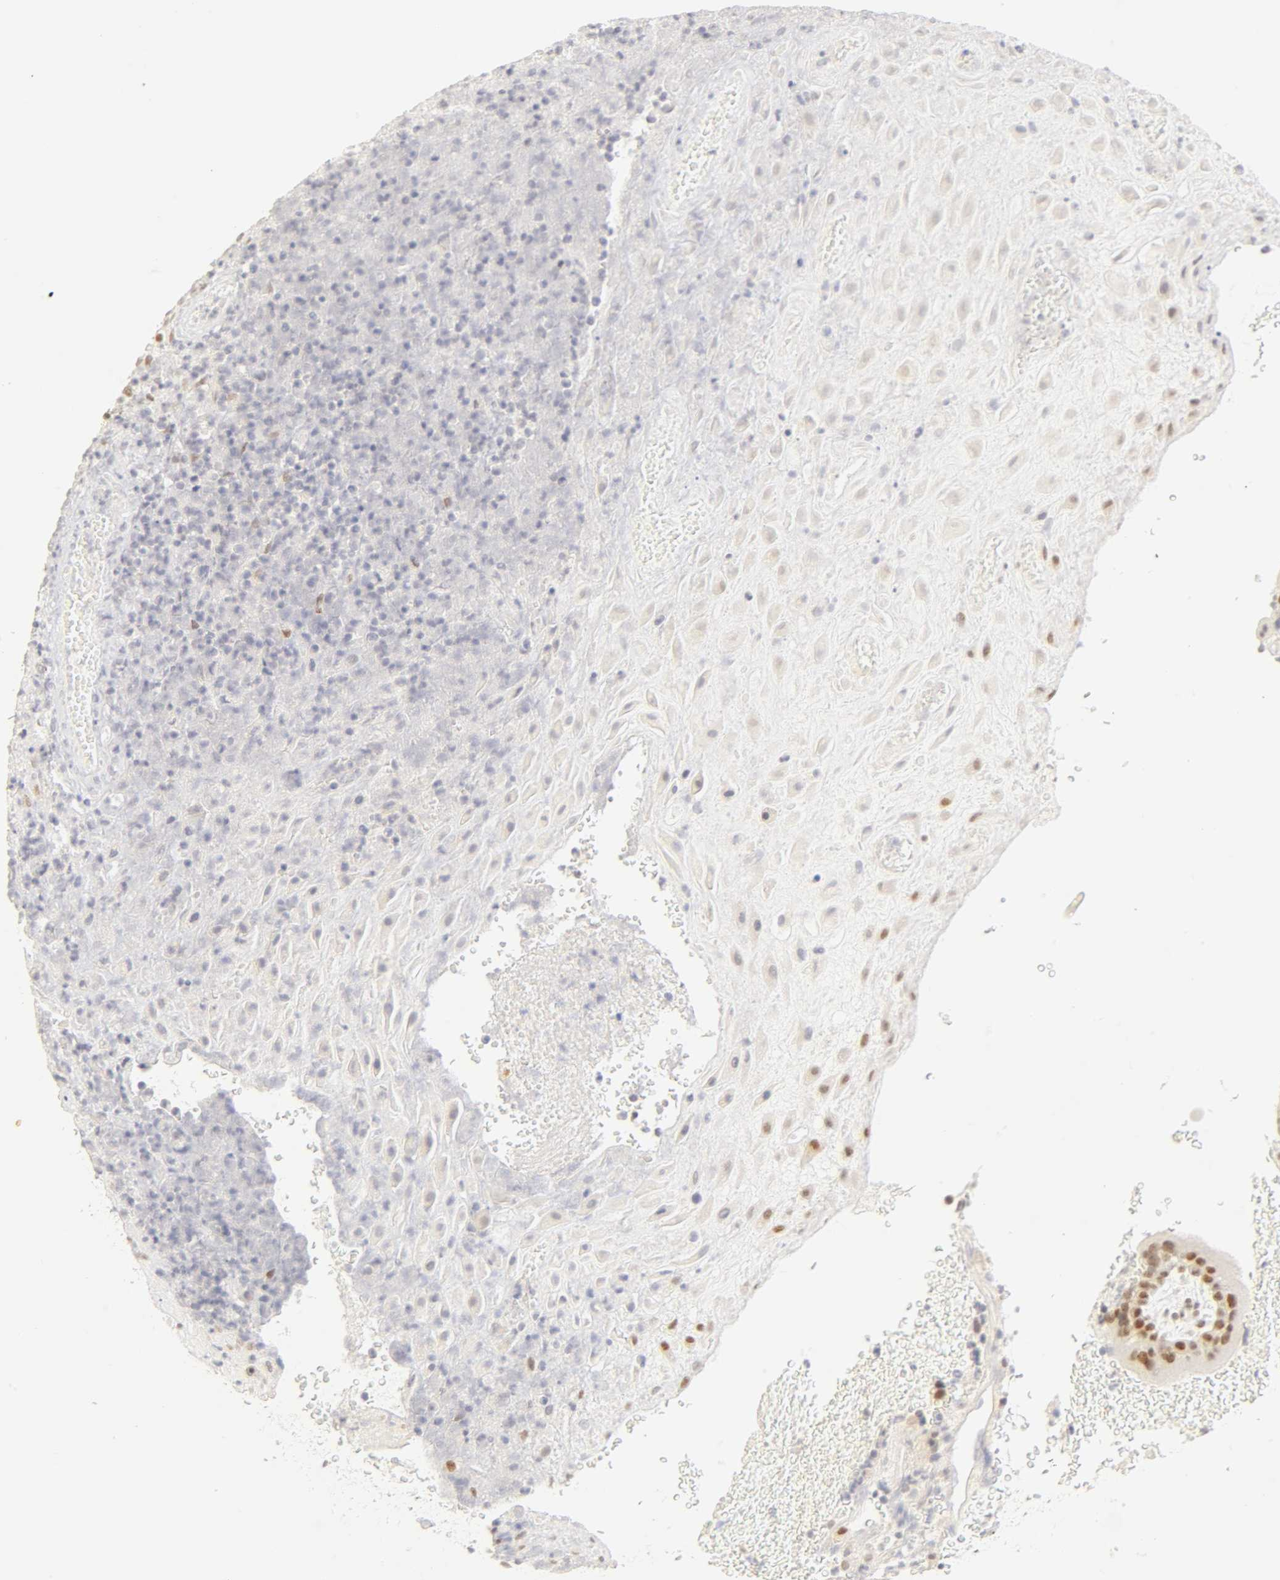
{"staining": {"intensity": "strong", "quantity": ">75%", "location": "nuclear"}, "tissue": "placenta", "cell_type": "Decidual cells", "image_type": "normal", "snomed": [{"axis": "morphology", "description": "Normal tissue, NOS"}, {"axis": "topography", "description": "Placenta"}], "caption": "Decidual cells exhibit high levels of strong nuclear expression in about >75% of cells in benign placenta. Using DAB (brown) and hematoxylin (blue) stains, captured at high magnification using brightfield microscopy.", "gene": "MNAT1", "patient": {"sex": "female", "age": 19}}